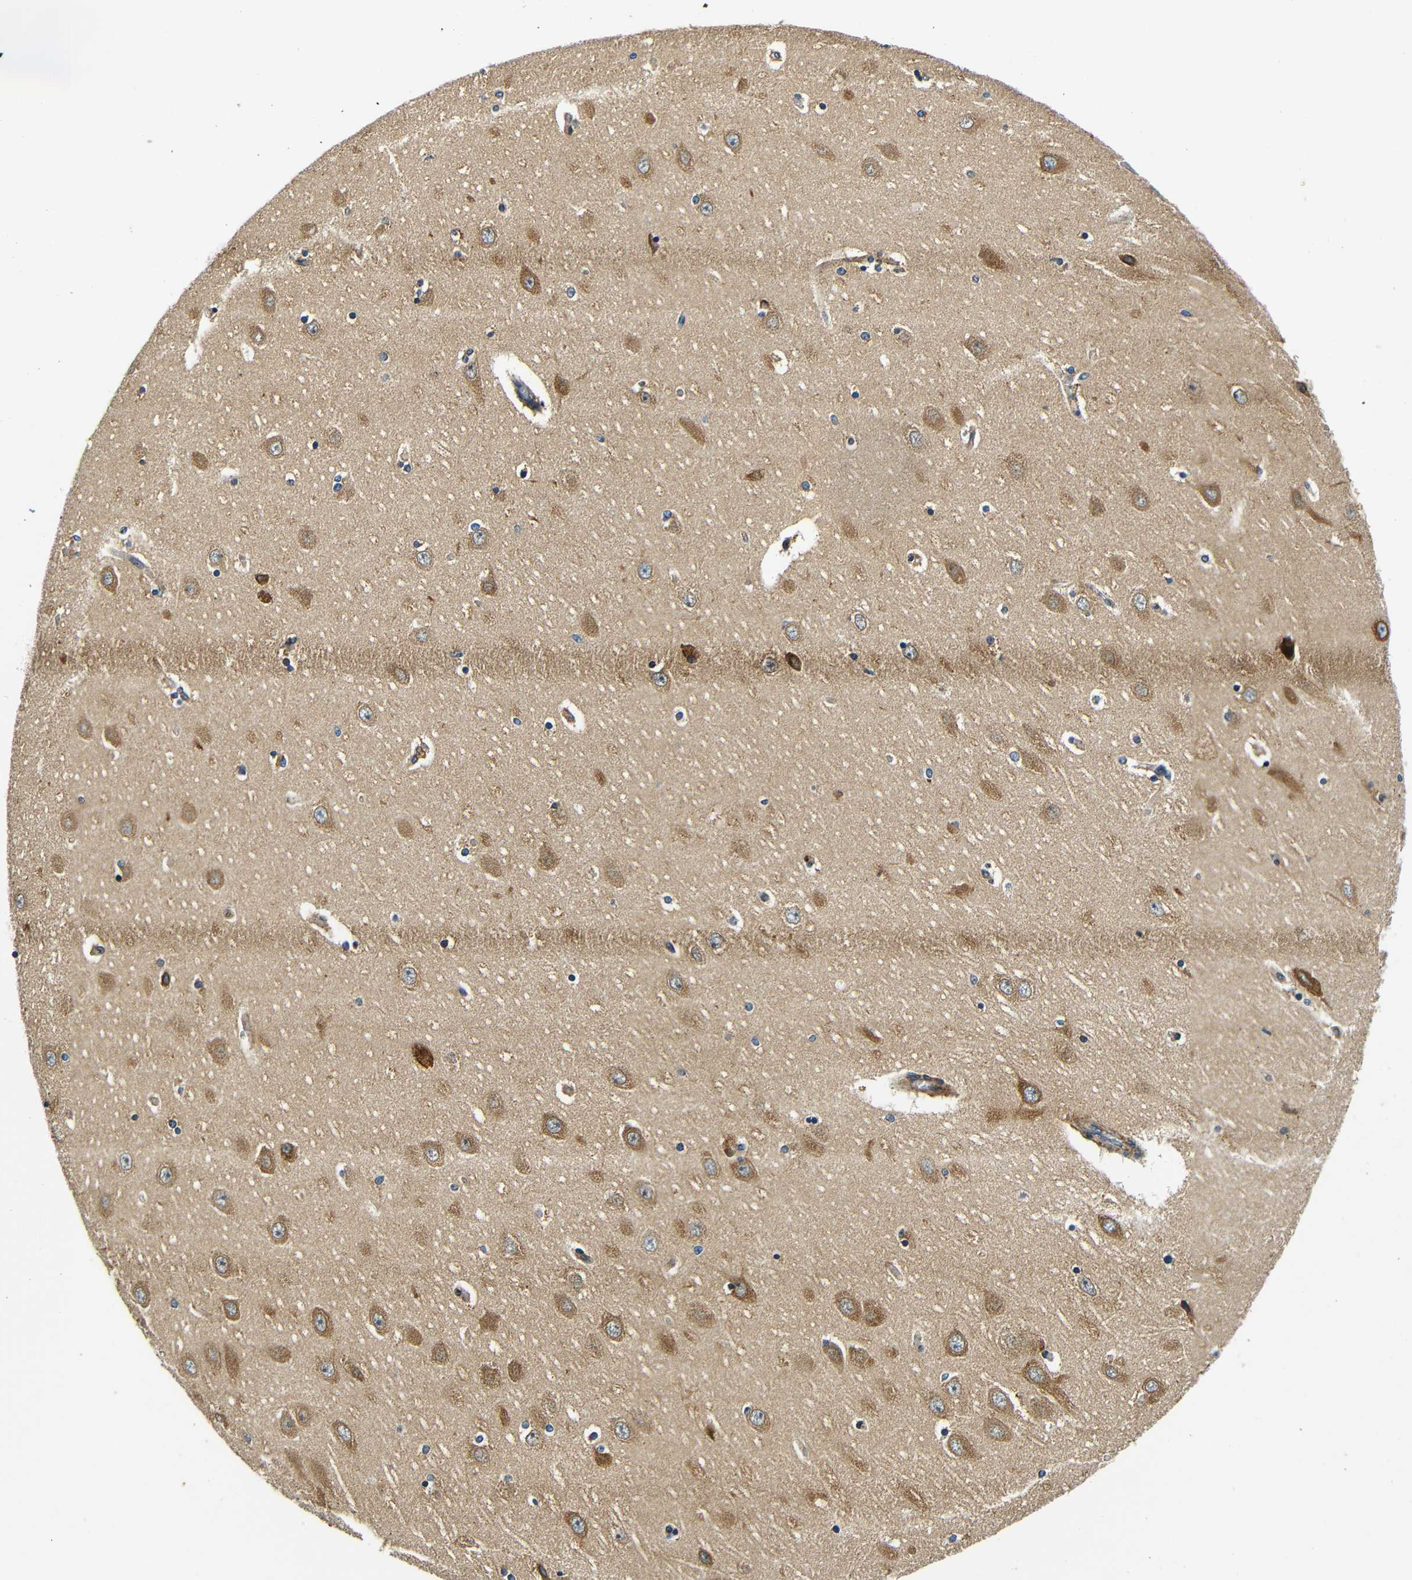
{"staining": {"intensity": "moderate", "quantity": "<25%", "location": "cytoplasmic/membranous"}, "tissue": "hippocampus", "cell_type": "Glial cells", "image_type": "normal", "snomed": [{"axis": "morphology", "description": "Normal tissue, NOS"}, {"axis": "topography", "description": "Hippocampus"}], "caption": "Benign hippocampus displays moderate cytoplasmic/membranous expression in approximately <25% of glial cells, visualized by immunohistochemistry.", "gene": "VAPB", "patient": {"sex": "female", "age": 54}}